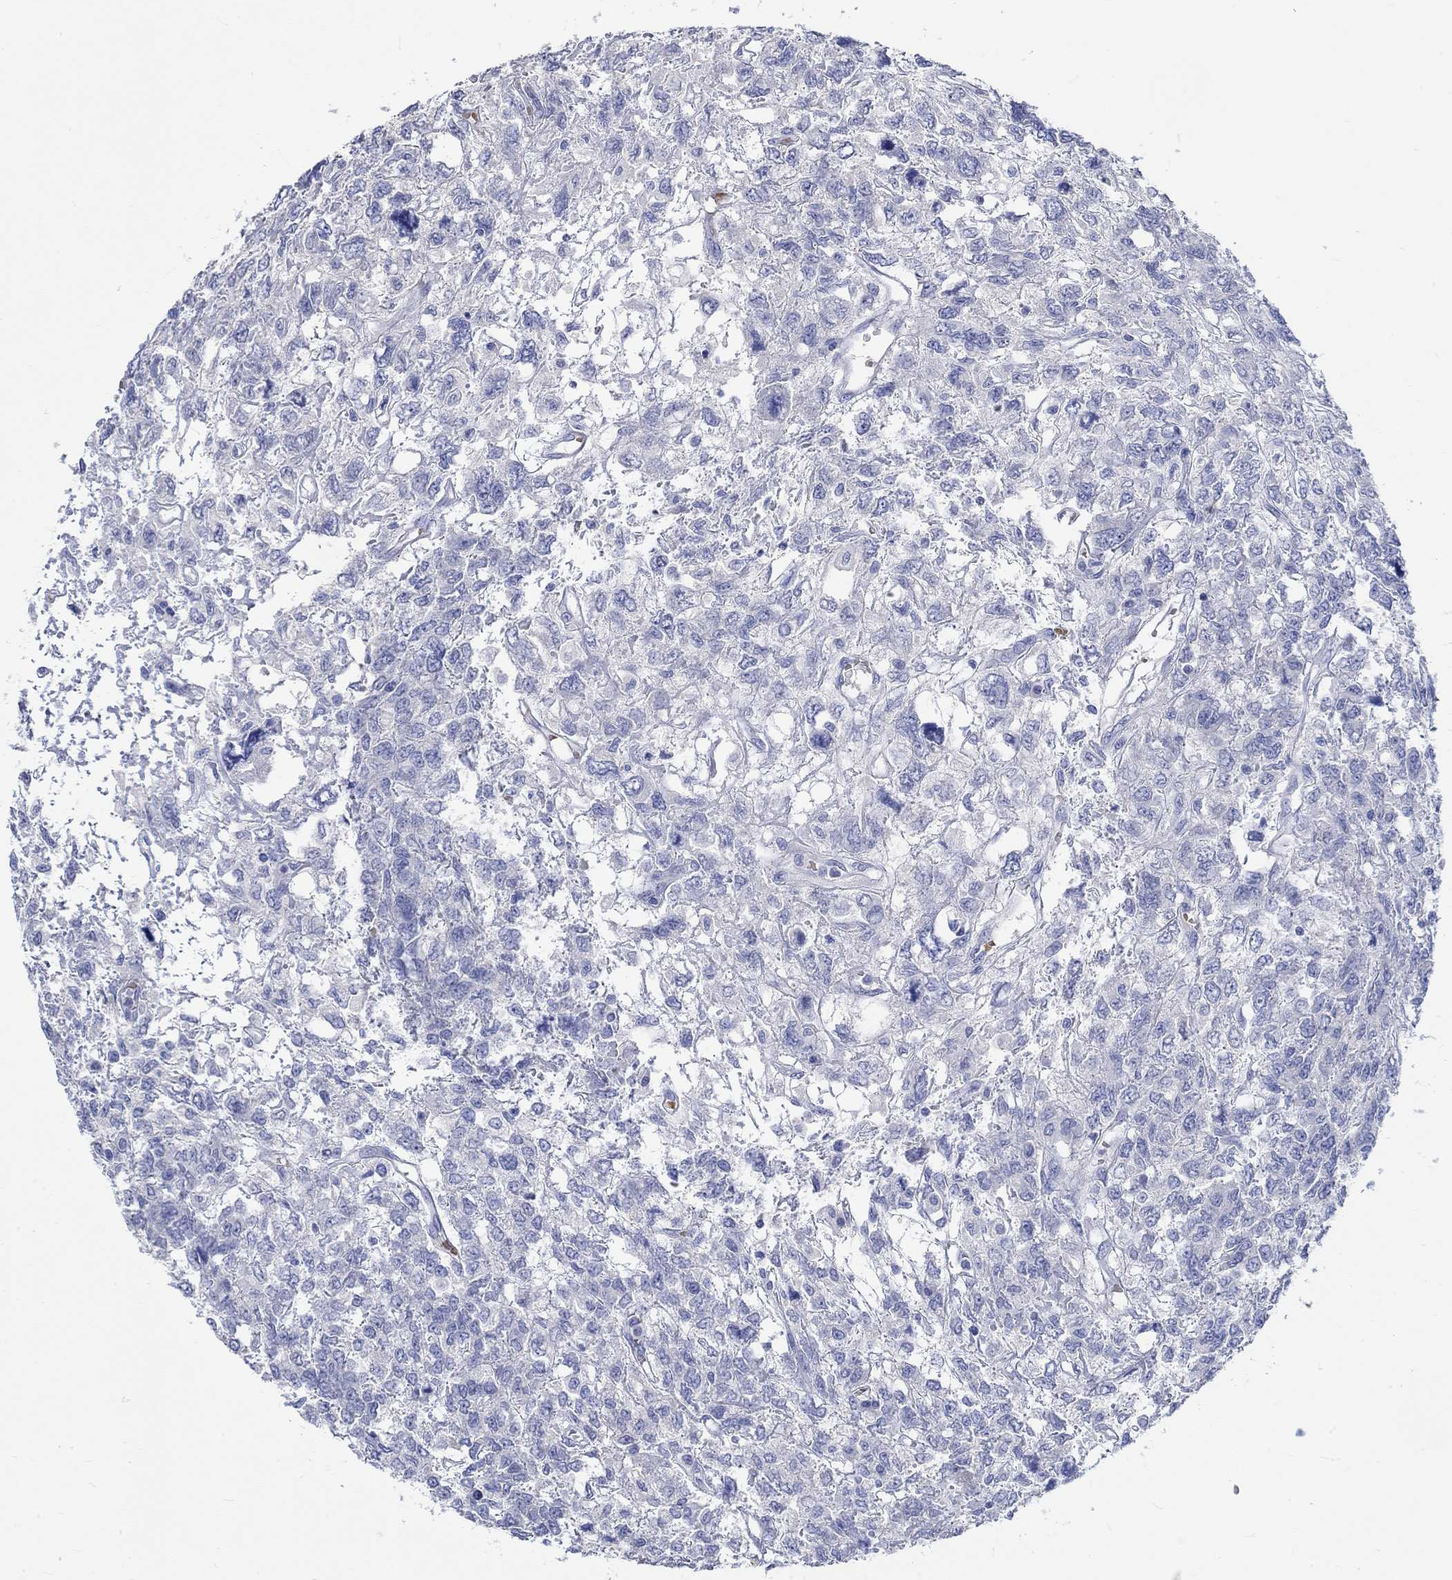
{"staining": {"intensity": "negative", "quantity": "none", "location": "none"}, "tissue": "testis cancer", "cell_type": "Tumor cells", "image_type": "cancer", "snomed": [{"axis": "morphology", "description": "Seminoma, NOS"}, {"axis": "topography", "description": "Testis"}], "caption": "Immunohistochemistry histopathology image of neoplastic tissue: human testis cancer (seminoma) stained with DAB exhibits no significant protein positivity in tumor cells.", "gene": "KCNA1", "patient": {"sex": "male", "age": 52}}